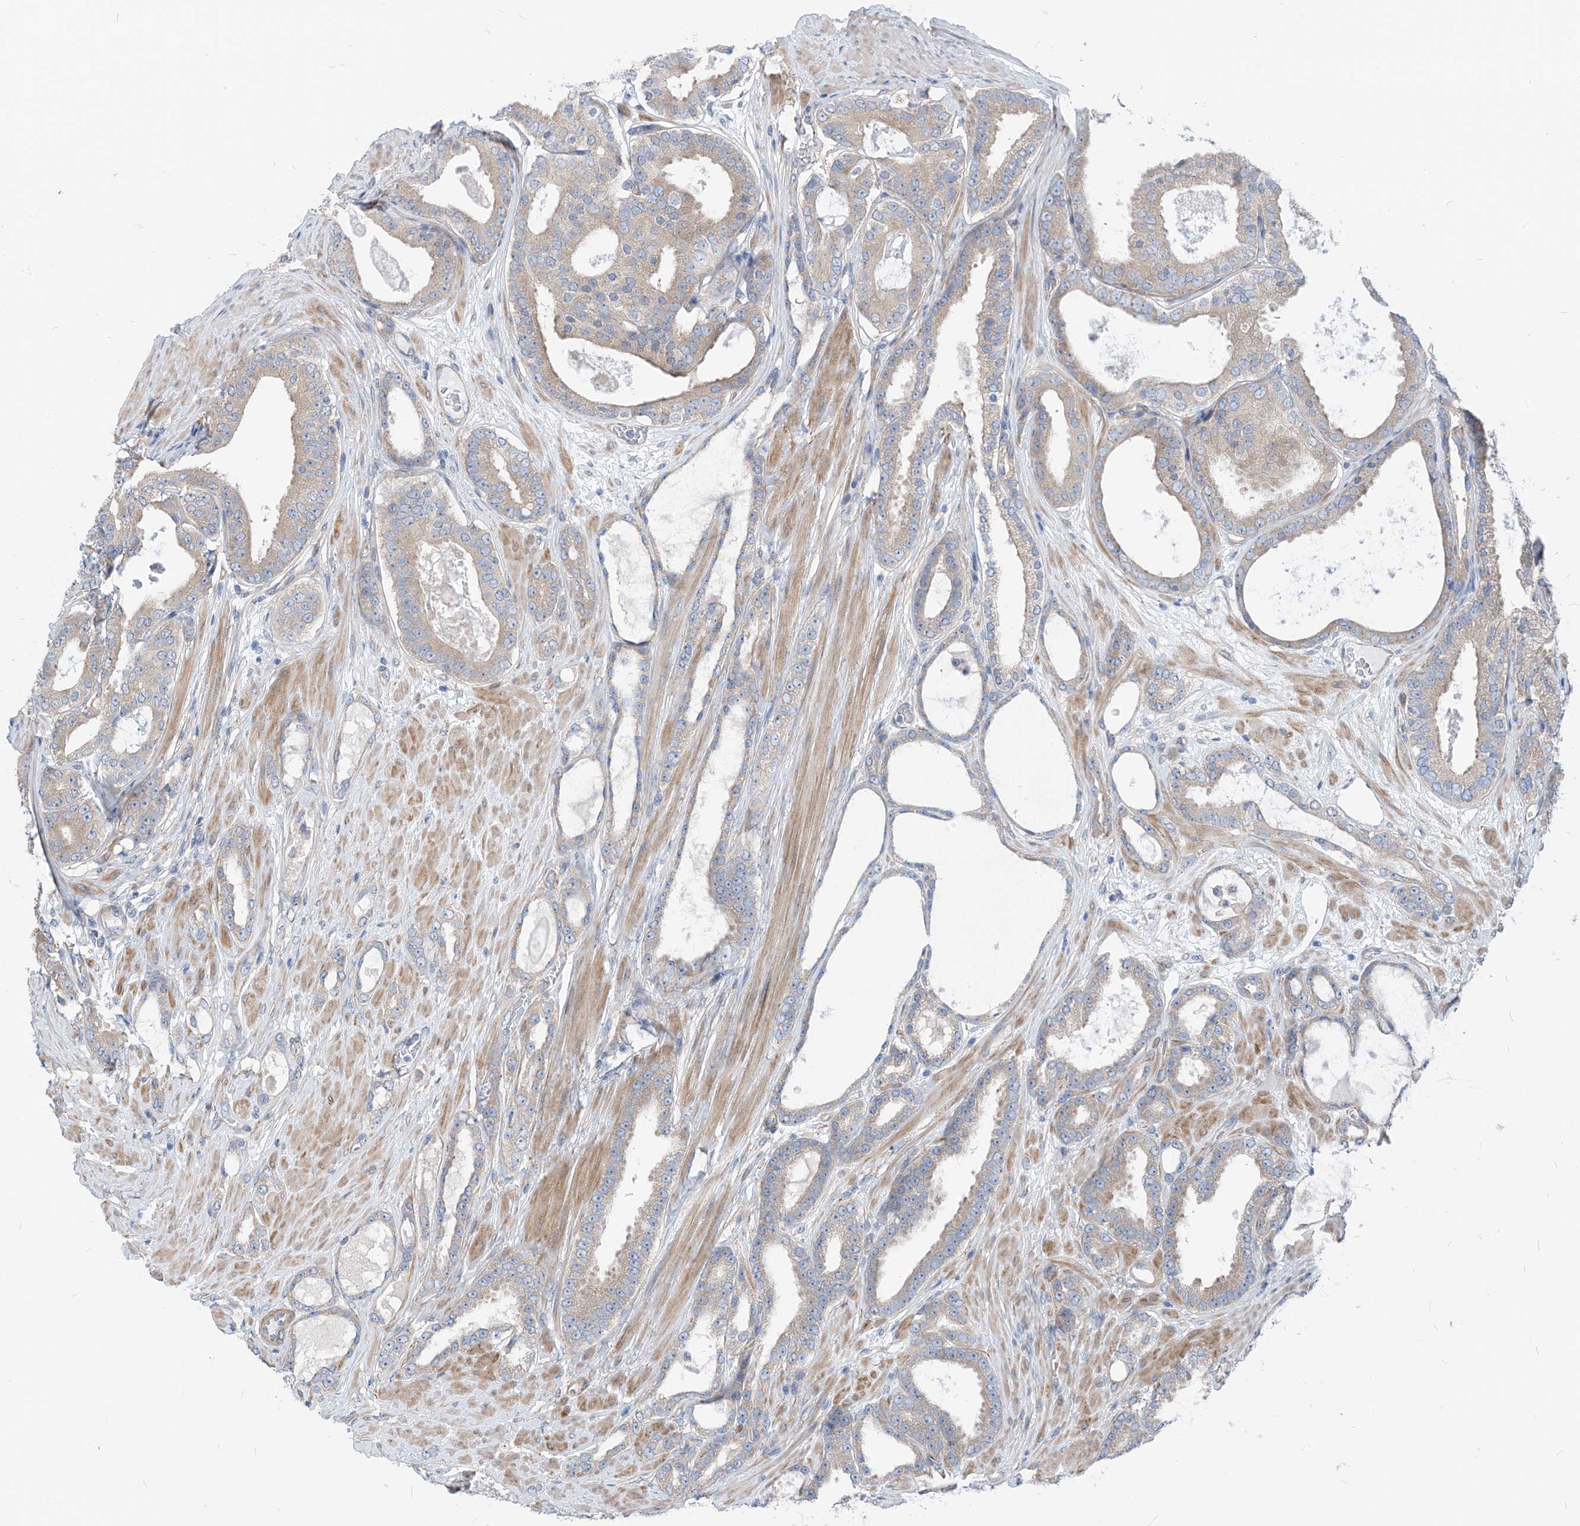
{"staining": {"intensity": "weak", "quantity": "25%-75%", "location": "cytoplasmic/membranous"}, "tissue": "prostate cancer", "cell_type": "Tumor cells", "image_type": "cancer", "snomed": [{"axis": "morphology", "description": "Adenocarcinoma, High grade"}, {"axis": "topography", "description": "Prostate"}], "caption": "Prostate cancer (adenocarcinoma (high-grade)) tissue reveals weak cytoplasmic/membranous positivity in approximately 25%-75% of tumor cells", "gene": "PLEKHA3", "patient": {"sex": "male", "age": 60}}